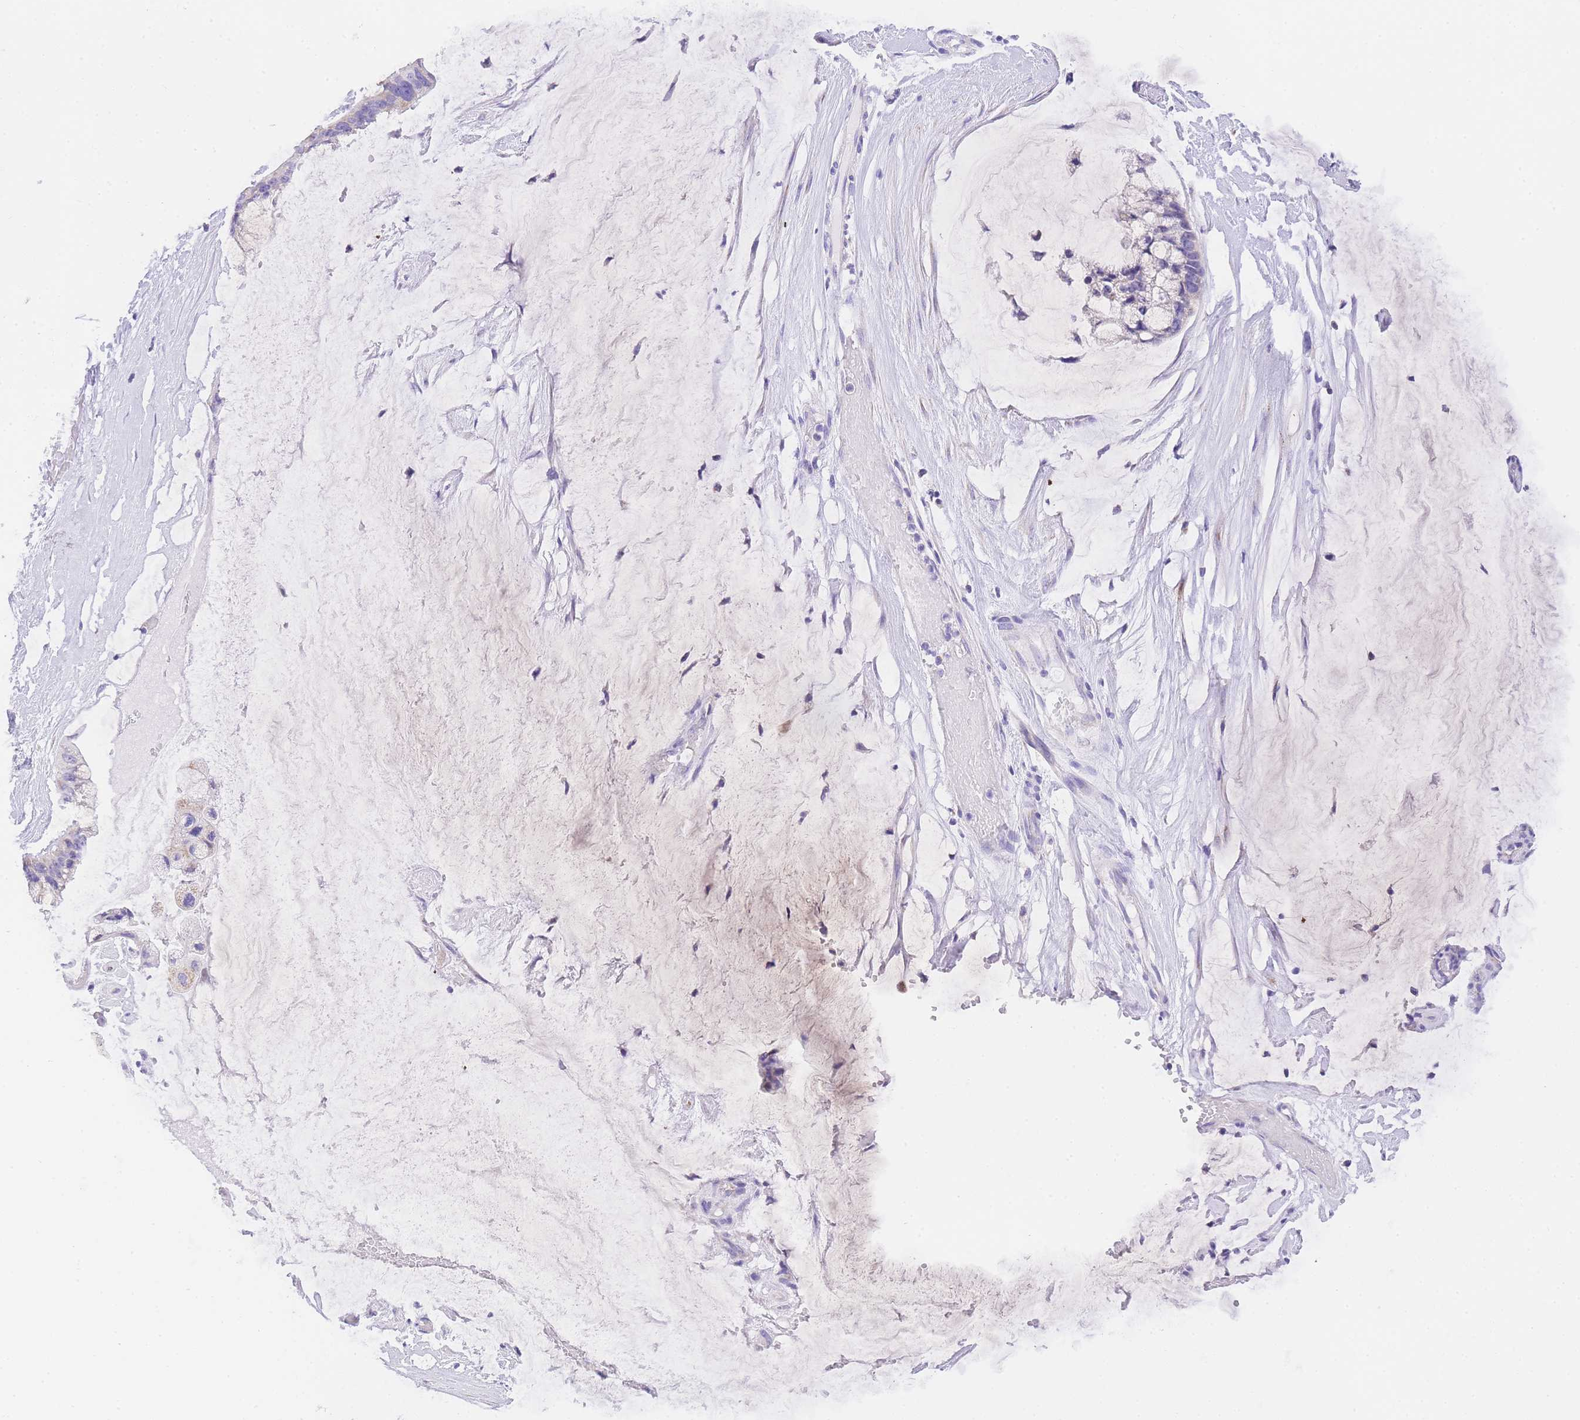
{"staining": {"intensity": "negative", "quantity": "none", "location": "none"}, "tissue": "ovarian cancer", "cell_type": "Tumor cells", "image_type": "cancer", "snomed": [{"axis": "morphology", "description": "Cystadenocarcinoma, mucinous, NOS"}, {"axis": "topography", "description": "Ovary"}], "caption": "Immunohistochemistry photomicrograph of ovarian cancer stained for a protein (brown), which reveals no expression in tumor cells.", "gene": "NKD2", "patient": {"sex": "female", "age": 39}}